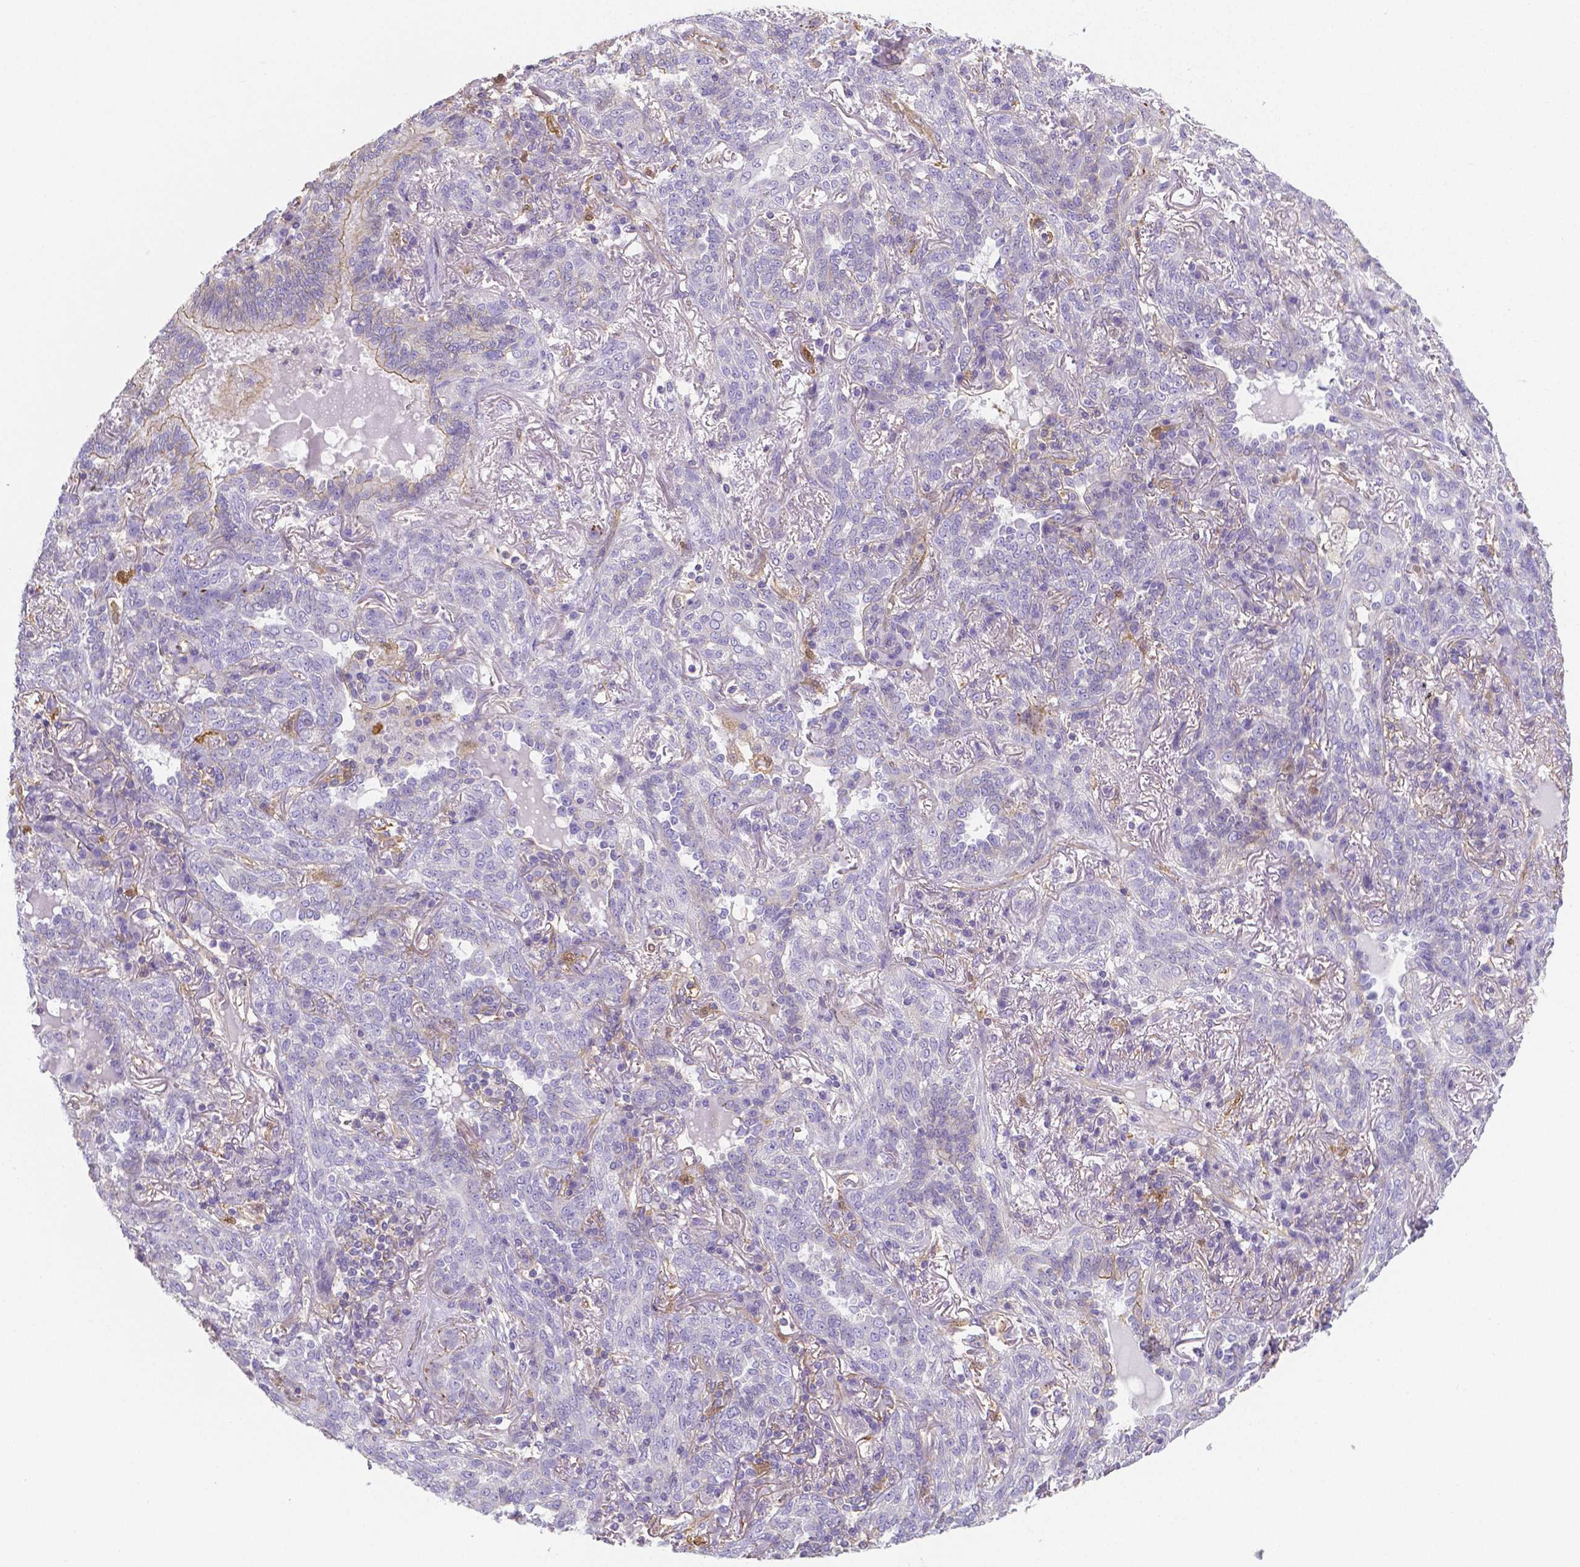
{"staining": {"intensity": "negative", "quantity": "none", "location": "none"}, "tissue": "lung cancer", "cell_type": "Tumor cells", "image_type": "cancer", "snomed": [{"axis": "morphology", "description": "Squamous cell carcinoma, NOS"}, {"axis": "topography", "description": "Lung"}], "caption": "The photomicrograph displays no staining of tumor cells in lung squamous cell carcinoma. (DAB immunohistochemistry (IHC) visualized using brightfield microscopy, high magnification).", "gene": "CRMP1", "patient": {"sex": "female", "age": 70}}